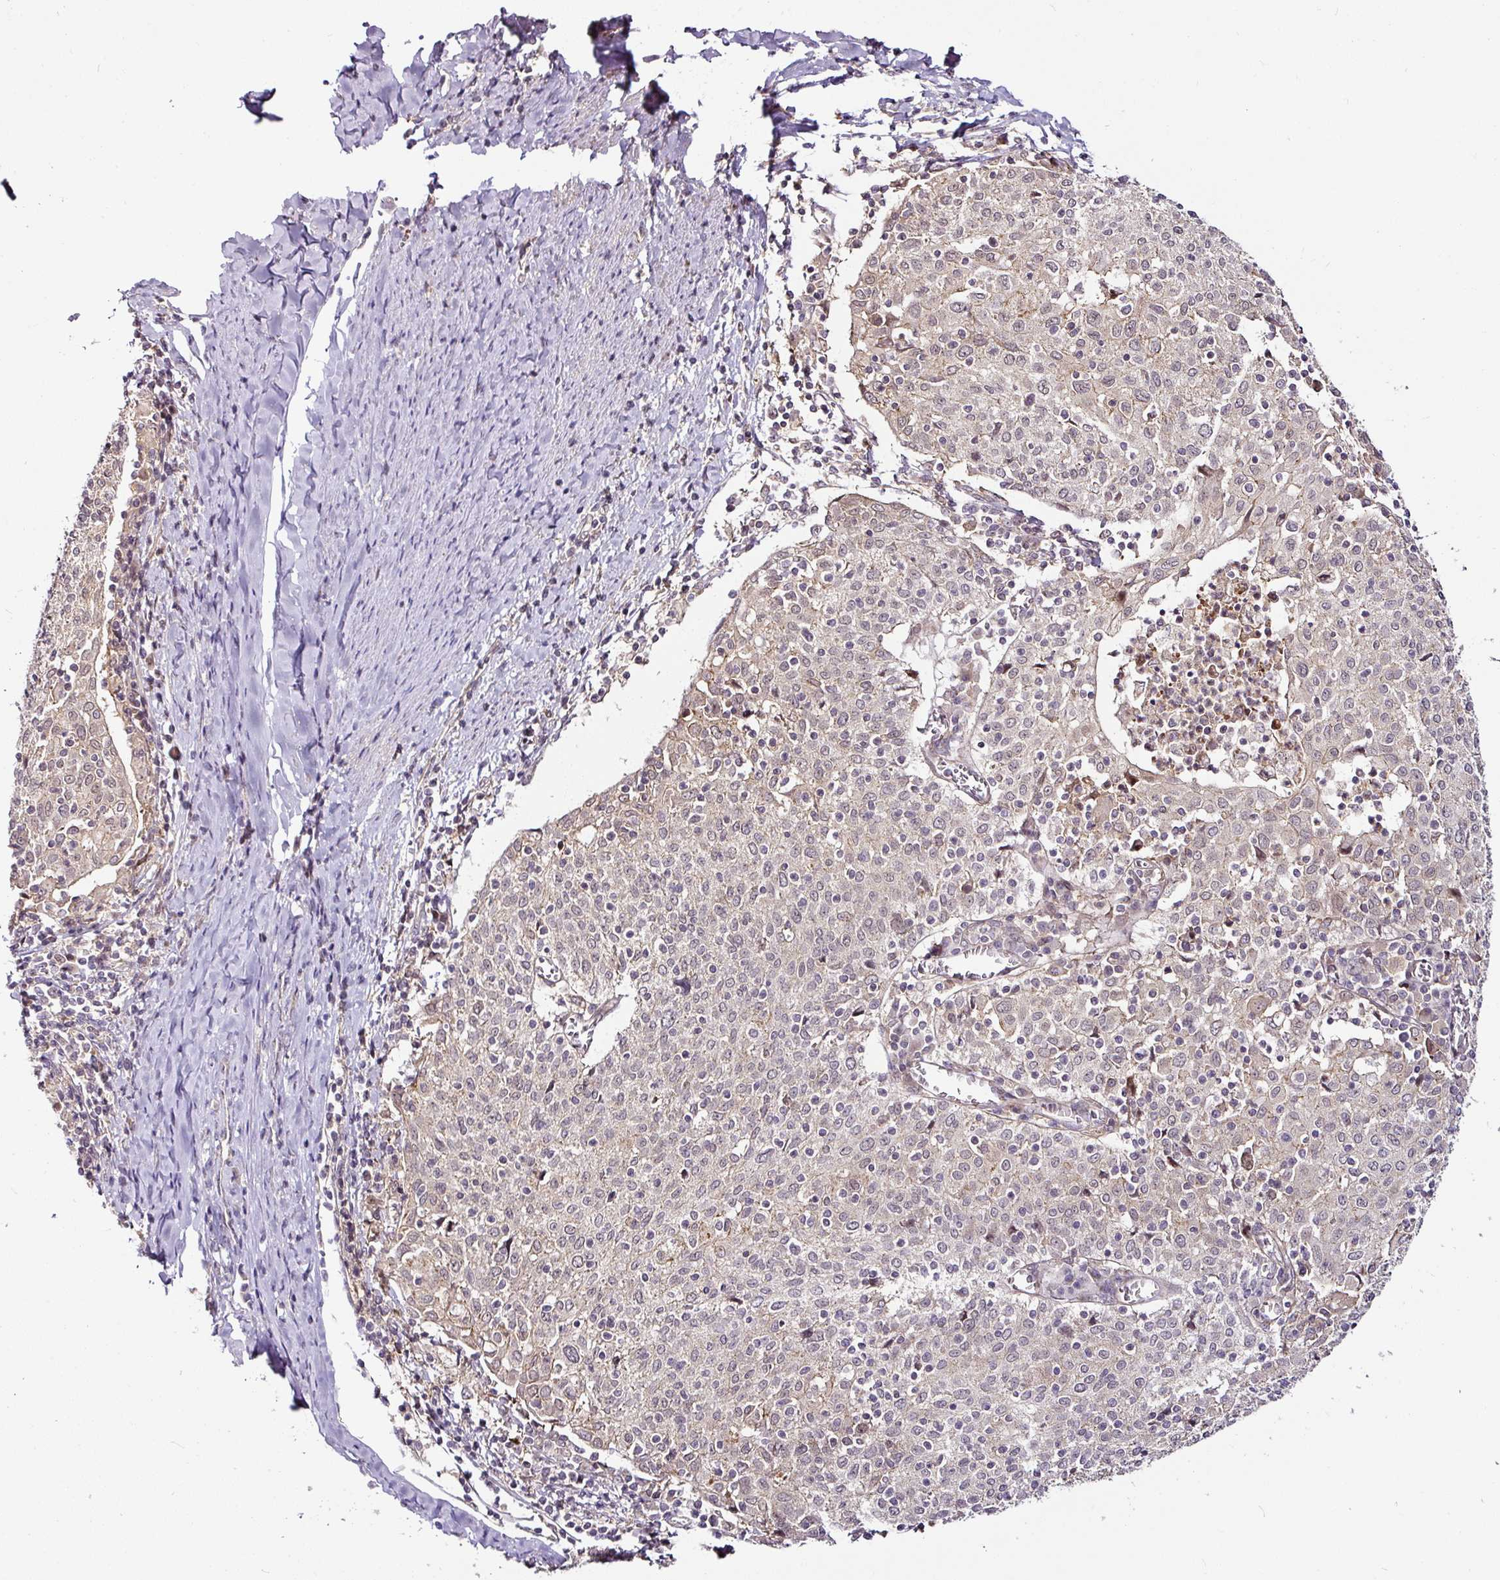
{"staining": {"intensity": "moderate", "quantity": "<25%", "location": "nuclear"}, "tissue": "cervical cancer", "cell_type": "Tumor cells", "image_type": "cancer", "snomed": [{"axis": "morphology", "description": "Squamous cell carcinoma, NOS"}, {"axis": "topography", "description": "Cervix"}], "caption": "DAB immunohistochemical staining of cervical cancer (squamous cell carcinoma) displays moderate nuclear protein staining in approximately <25% of tumor cells.", "gene": "DCAF13", "patient": {"sex": "female", "age": 52}}